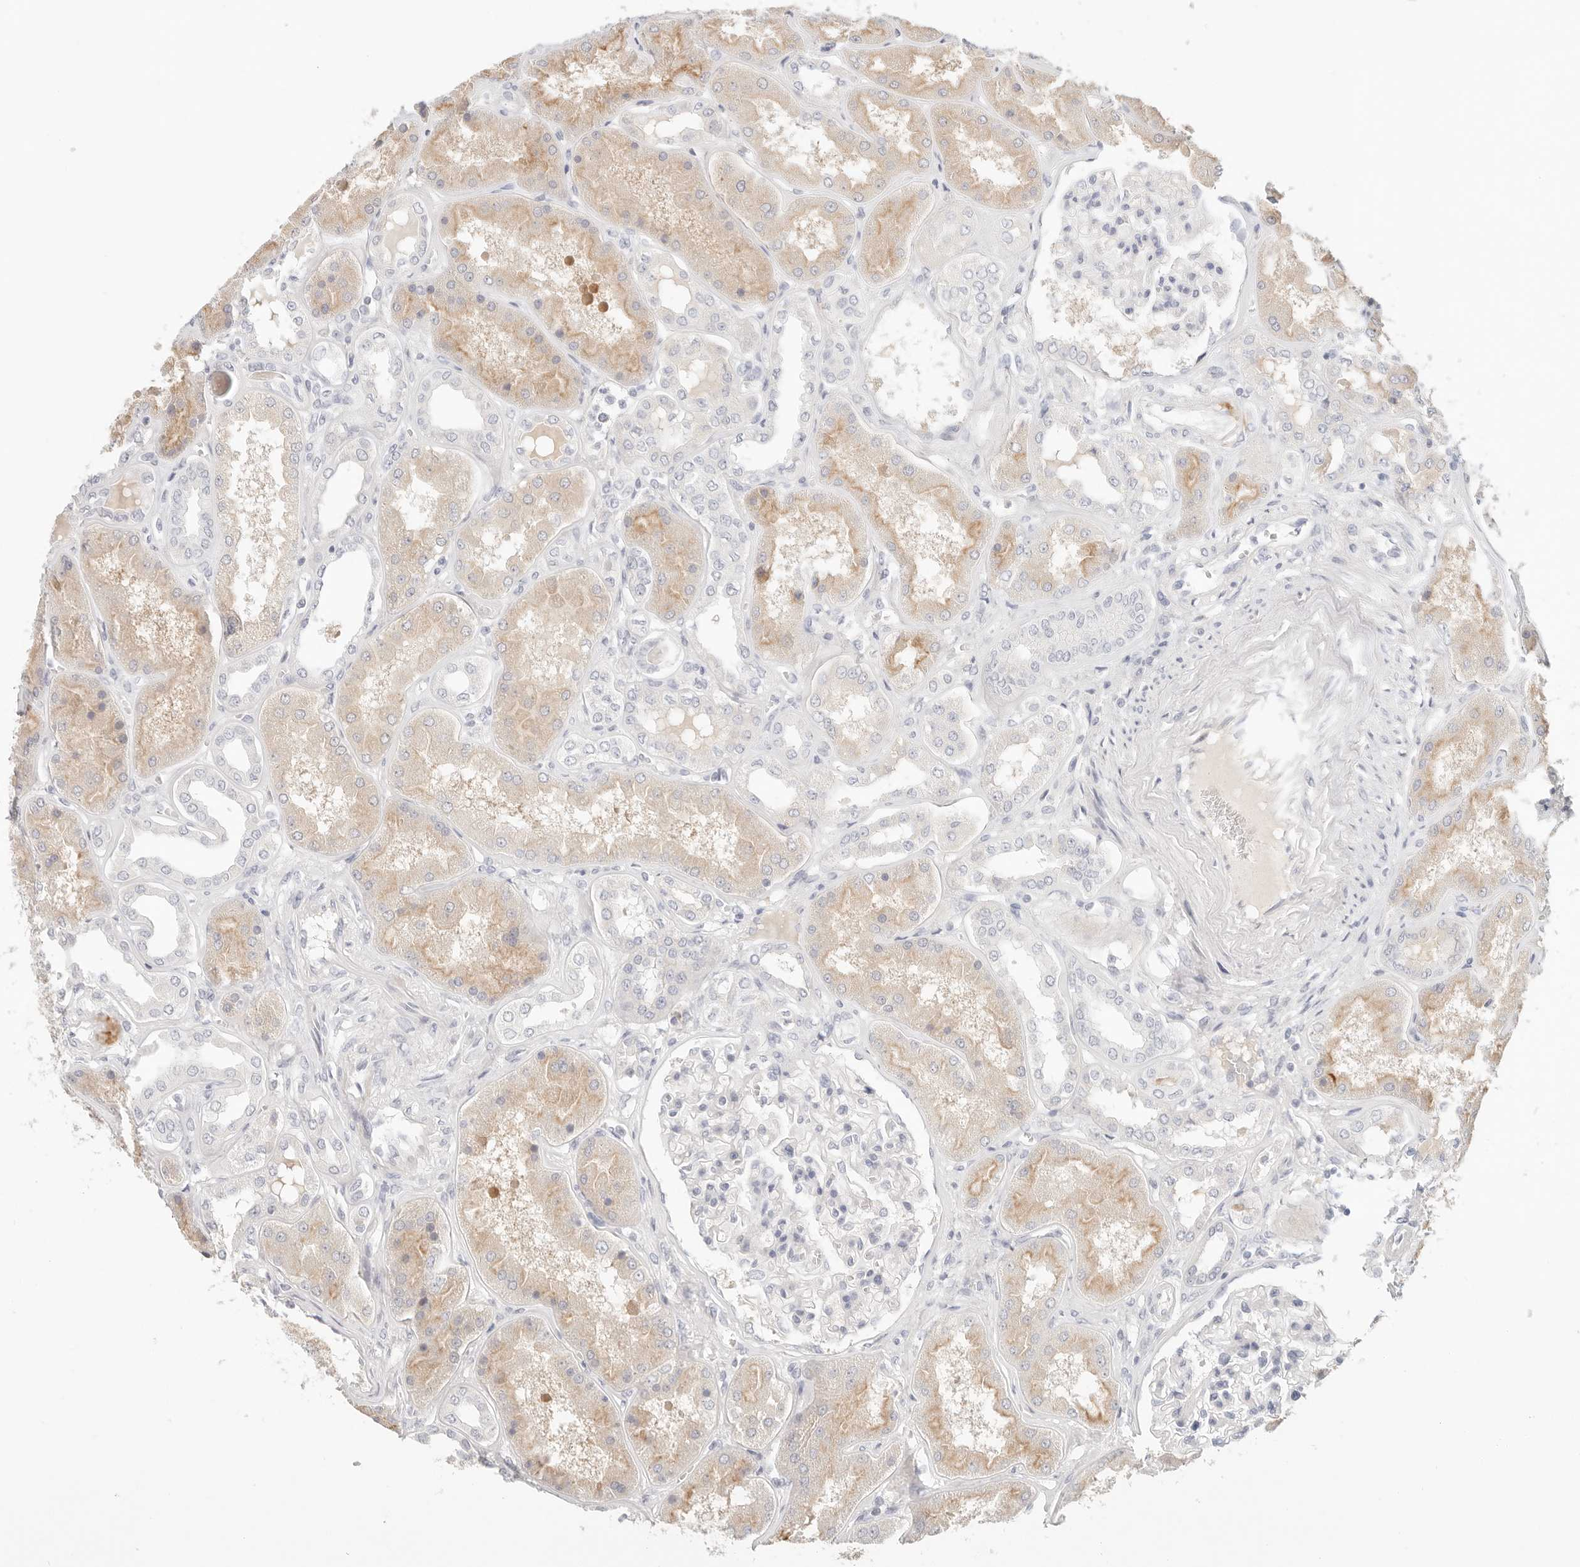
{"staining": {"intensity": "negative", "quantity": "none", "location": "none"}, "tissue": "kidney", "cell_type": "Cells in glomeruli", "image_type": "normal", "snomed": [{"axis": "morphology", "description": "Normal tissue, NOS"}, {"axis": "topography", "description": "Kidney"}], "caption": "This is a photomicrograph of immunohistochemistry (IHC) staining of unremarkable kidney, which shows no positivity in cells in glomeruli.", "gene": "SPHK1", "patient": {"sex": "female", "age": 56}}